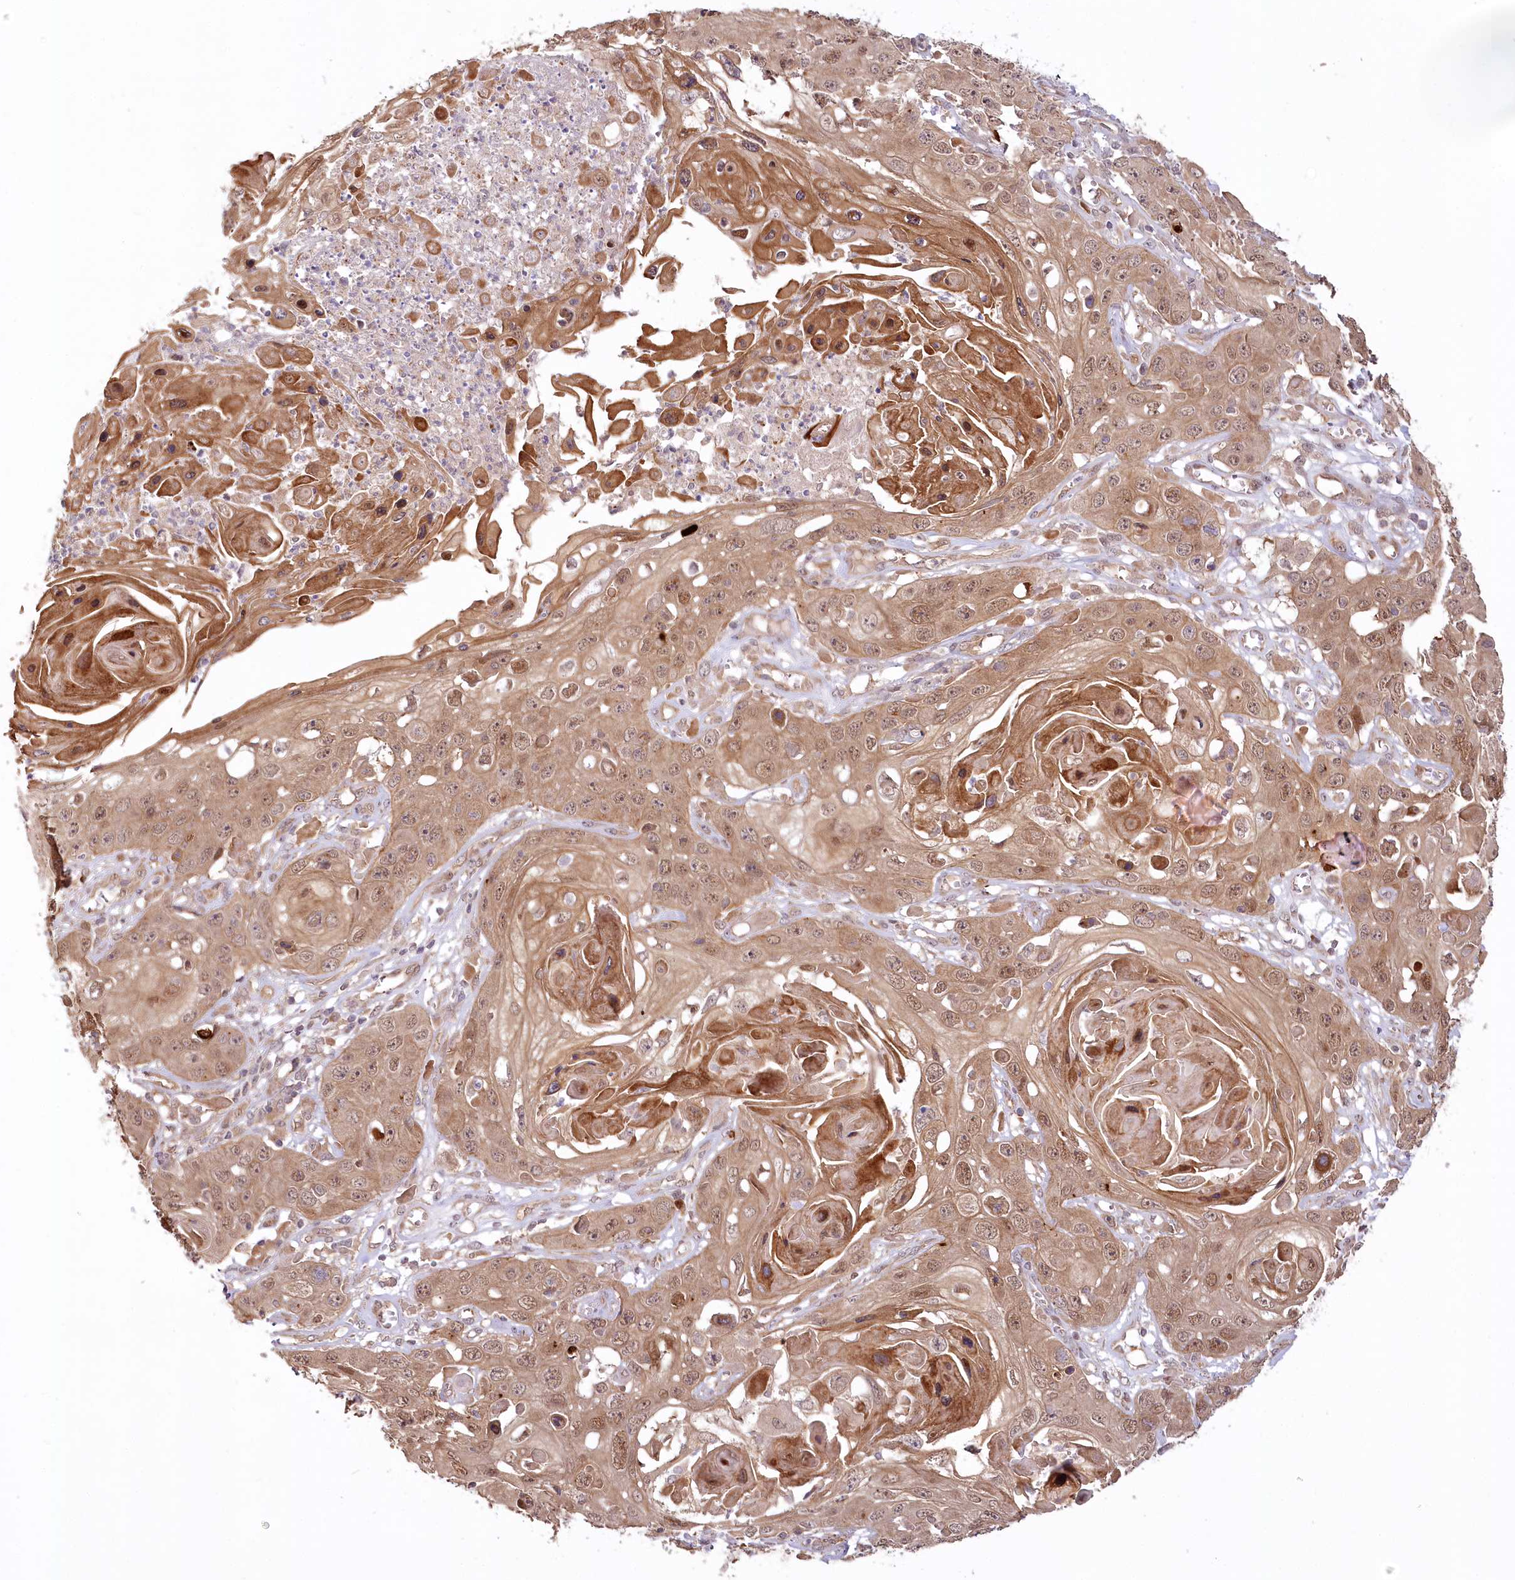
{"staining": {"intensity": "moderate", "quantity": ">75%", "location": "cytoplasmic/membranous,nuclear"}, "tissue": "skin cancer", "cell_type": "Tumor cells", "image_type": "cancer", "snomed": [{"axis": "morphology", "description": "Squamous cell carcinoma, NOS"}, {"axis": "topography", "description": "Skin"}], "caption": "Brown immunohistochemical staining in skin squamous cell carcinoma exhibits moderate cytoplasmic/membranous and nuclear positivity in about >75% of tumor cells. Nuclei are stained in blue.", "gene": "CEP70", "patient": {"sex": "male", "age": 55}}